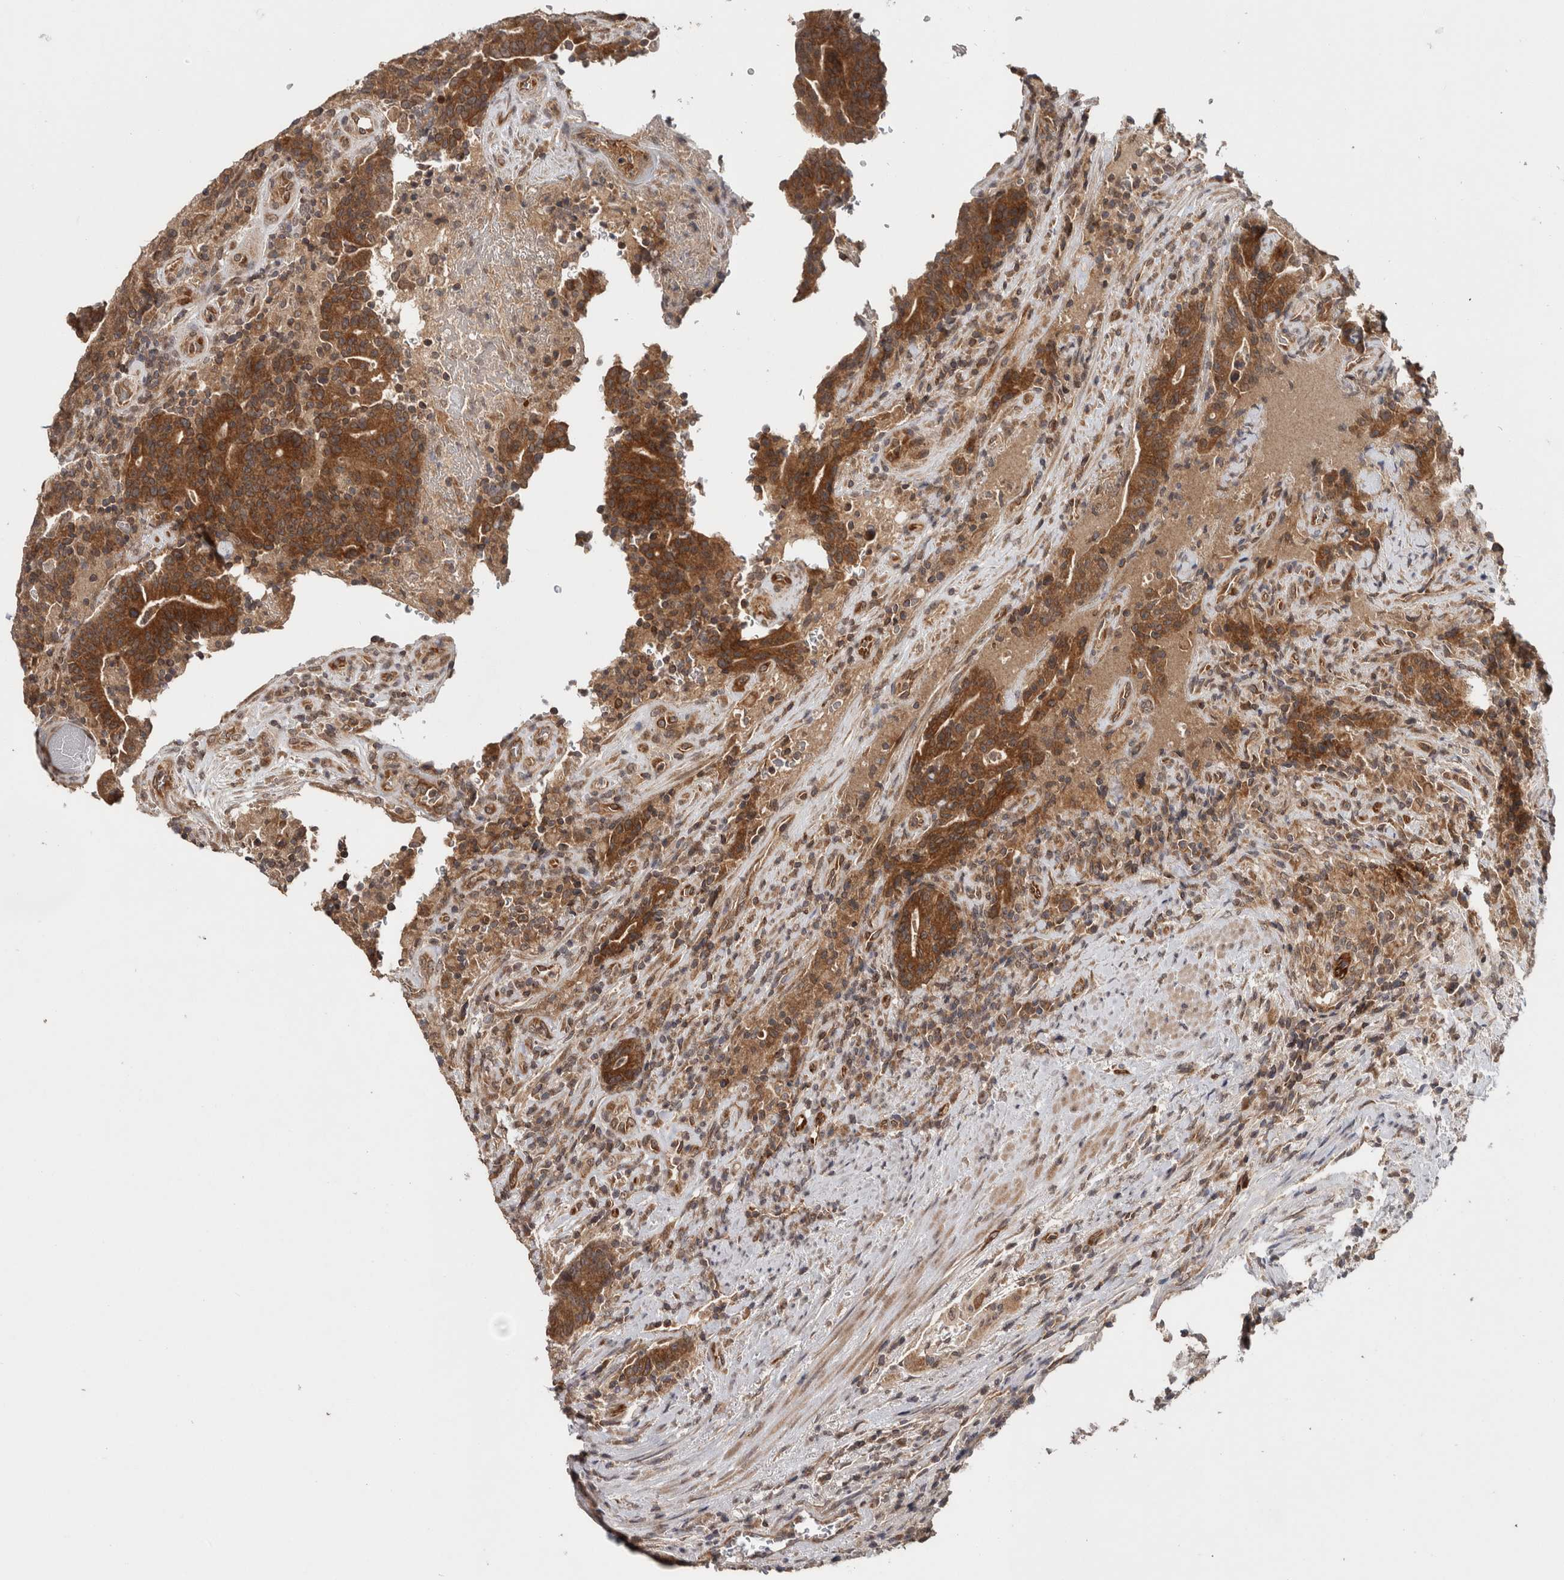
{"staining": {"intensity": "moderate", "quantity": ">75%", "location": "cytoplasmic/membranous"}, "tissue": "colorectal cancer", "cell_type": "Tumor cells", "image_type": "cancer", "snomed": [{"axis": "morphology", "description": "Normal tissue, NOS"}, {"axis": "morphology", "description": "Adenocarcinoma, NOS"}, {"axis": "topography", "description": "Colon"}], "caption": "This micrograph reveals adenocarcinoma (colorectal) stained with IHC to label a protein in brown. The cytoplasmic/membranous of tumor cells show moderate positivity for the protein. Nuclei are counter-stained blue.", "gene": "HMOX2", "patient": {"sex": "female", "age": 75}}